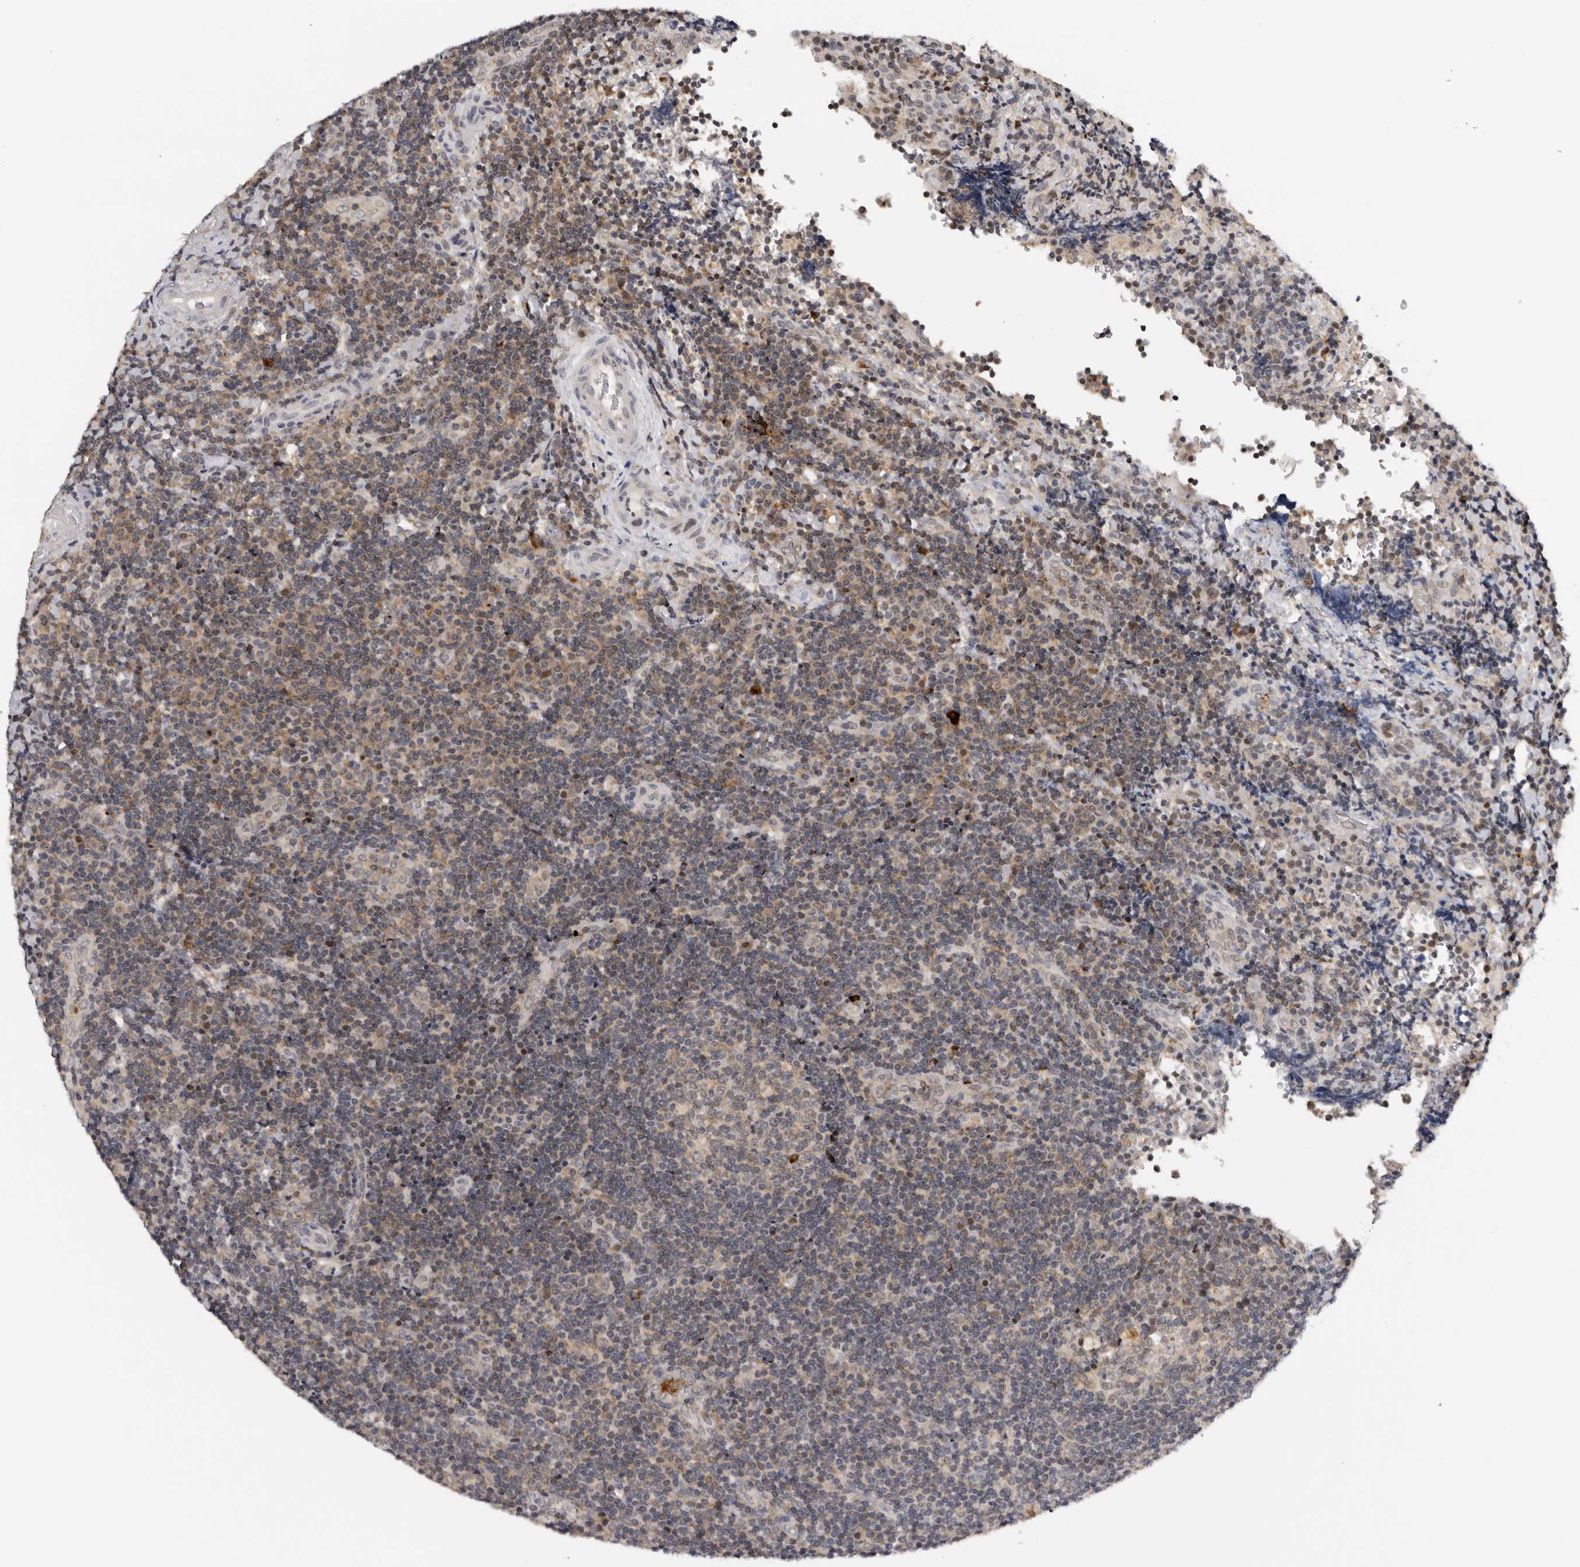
{"staining": {"intensity": "weak", "quantity": "<25%", "location": "cytoplasmic/membranous"}, "tissue": "lymphoma", "cell_type": "Tumor cells", "image_type": "cancer", "snomed": [{"axis": "morphology", "description": "Malignant lymphoma, non-Hodgkin's type, High grade"}, {"axis": "topography", "description": "Tonsil"}], "caption": "Immunohistochemistry (IHC) histopathology image of neoplastic tissue: human lymphoma stained with DAB (3,3'-diaminobenzidine) shows no significant protein positivity in tumor cells. The staining was performed using DAB to visualize the protein expression in brown, while the nuclei were stained in blue with hematoxylin (Magnification: 20x).", "gene": "KIF2B", "patient": {"sex": "female", "age": 36}}